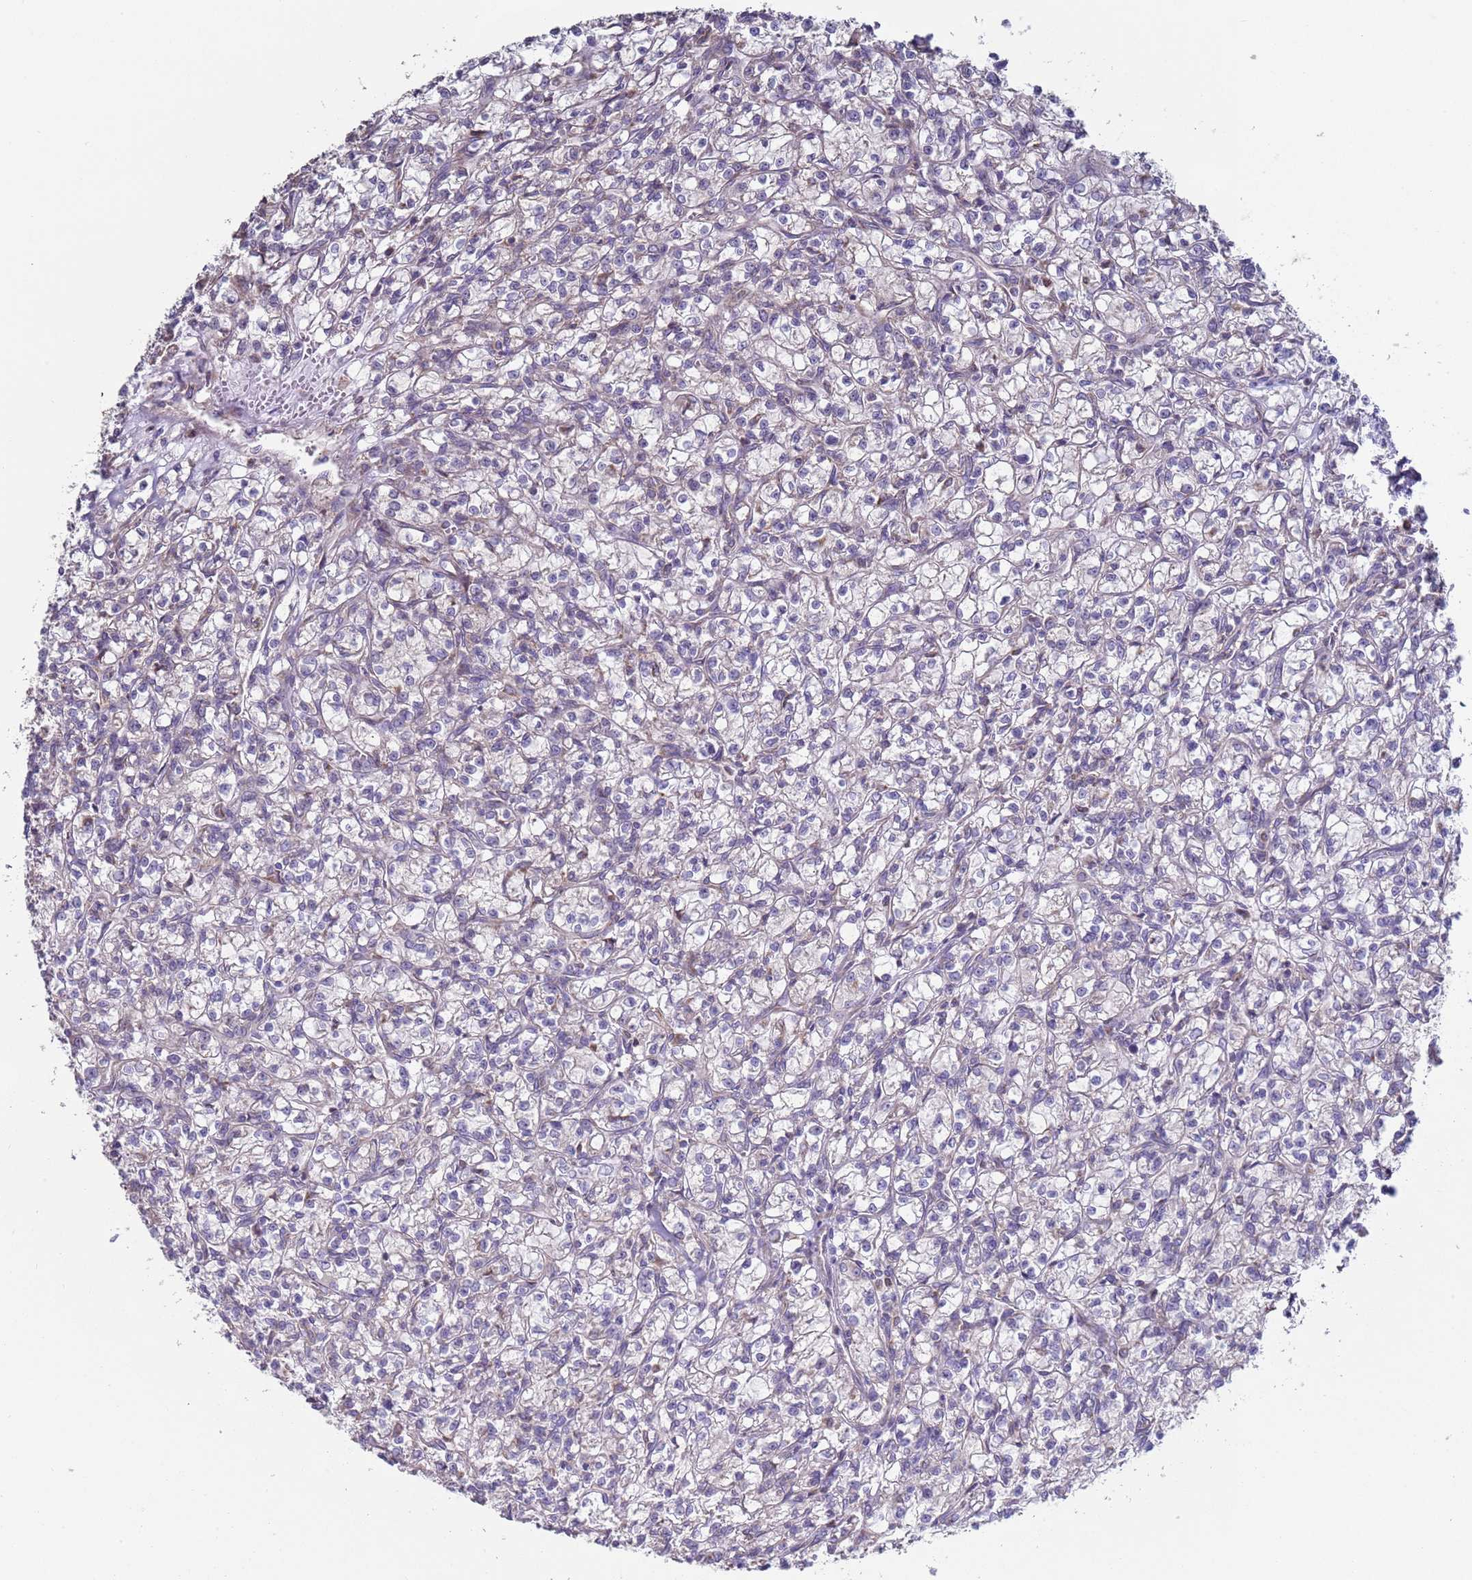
{"staining": {"intensity": "negative", "quantity": "none", "location": "none"}, "tissue": "renal cancer", "cell_type": "Tumor cells", "image_type": "cancer", "snomed": [{"axis": "morphology", "description": "Adenocarcinoma, NOS"}, {"axis": "topography", "description": "Kidney"}], "caption": "There is no significant positivity in tumor cells of renal cancer. (Immunohistochemistry (ihc), brightfield microscopy, high magnification).", "gene": "DIP2B", "patient": {"sex": "female", "age": 59}}